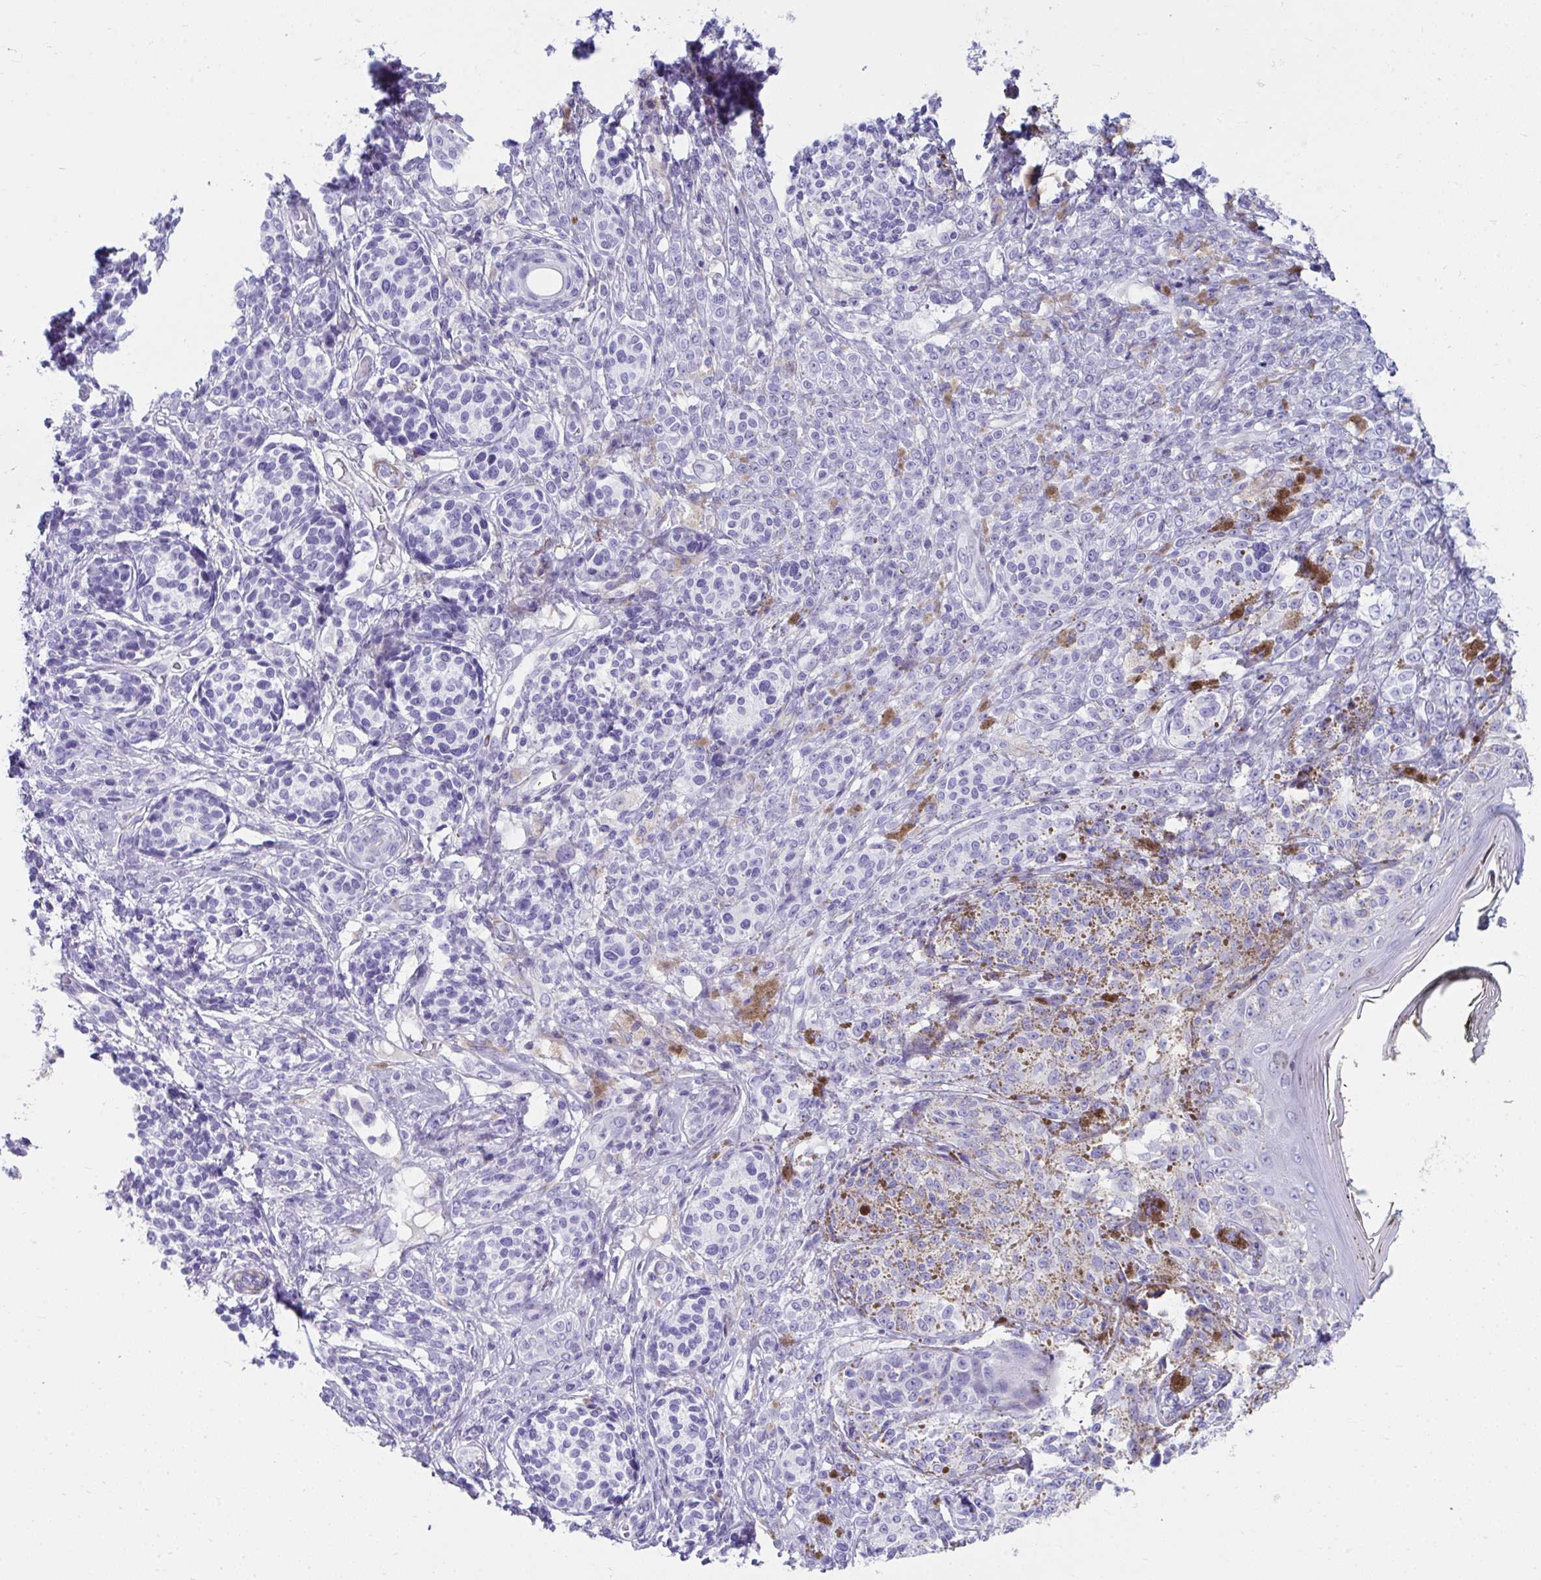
{"staining": {"intensity": "negative", "quantity": "none", "location": "none"}, "tissue": "melanoma", "cell_type": "Tumor cells", "image_type": "cancer", "snomed": [{"axis": "morphology", "description": "Malignant melanoma, NOS"}, {"axis": "topography", "description": "Skin"}], "caption": "Tumor cells are negative for brown protein staining in malignant melanoma. (DAB immunohistochemistry (IHC) with hematoxylin counter stain).", "gene": "GRXCR2", "patient": {"sex": "male", "age": 42}}